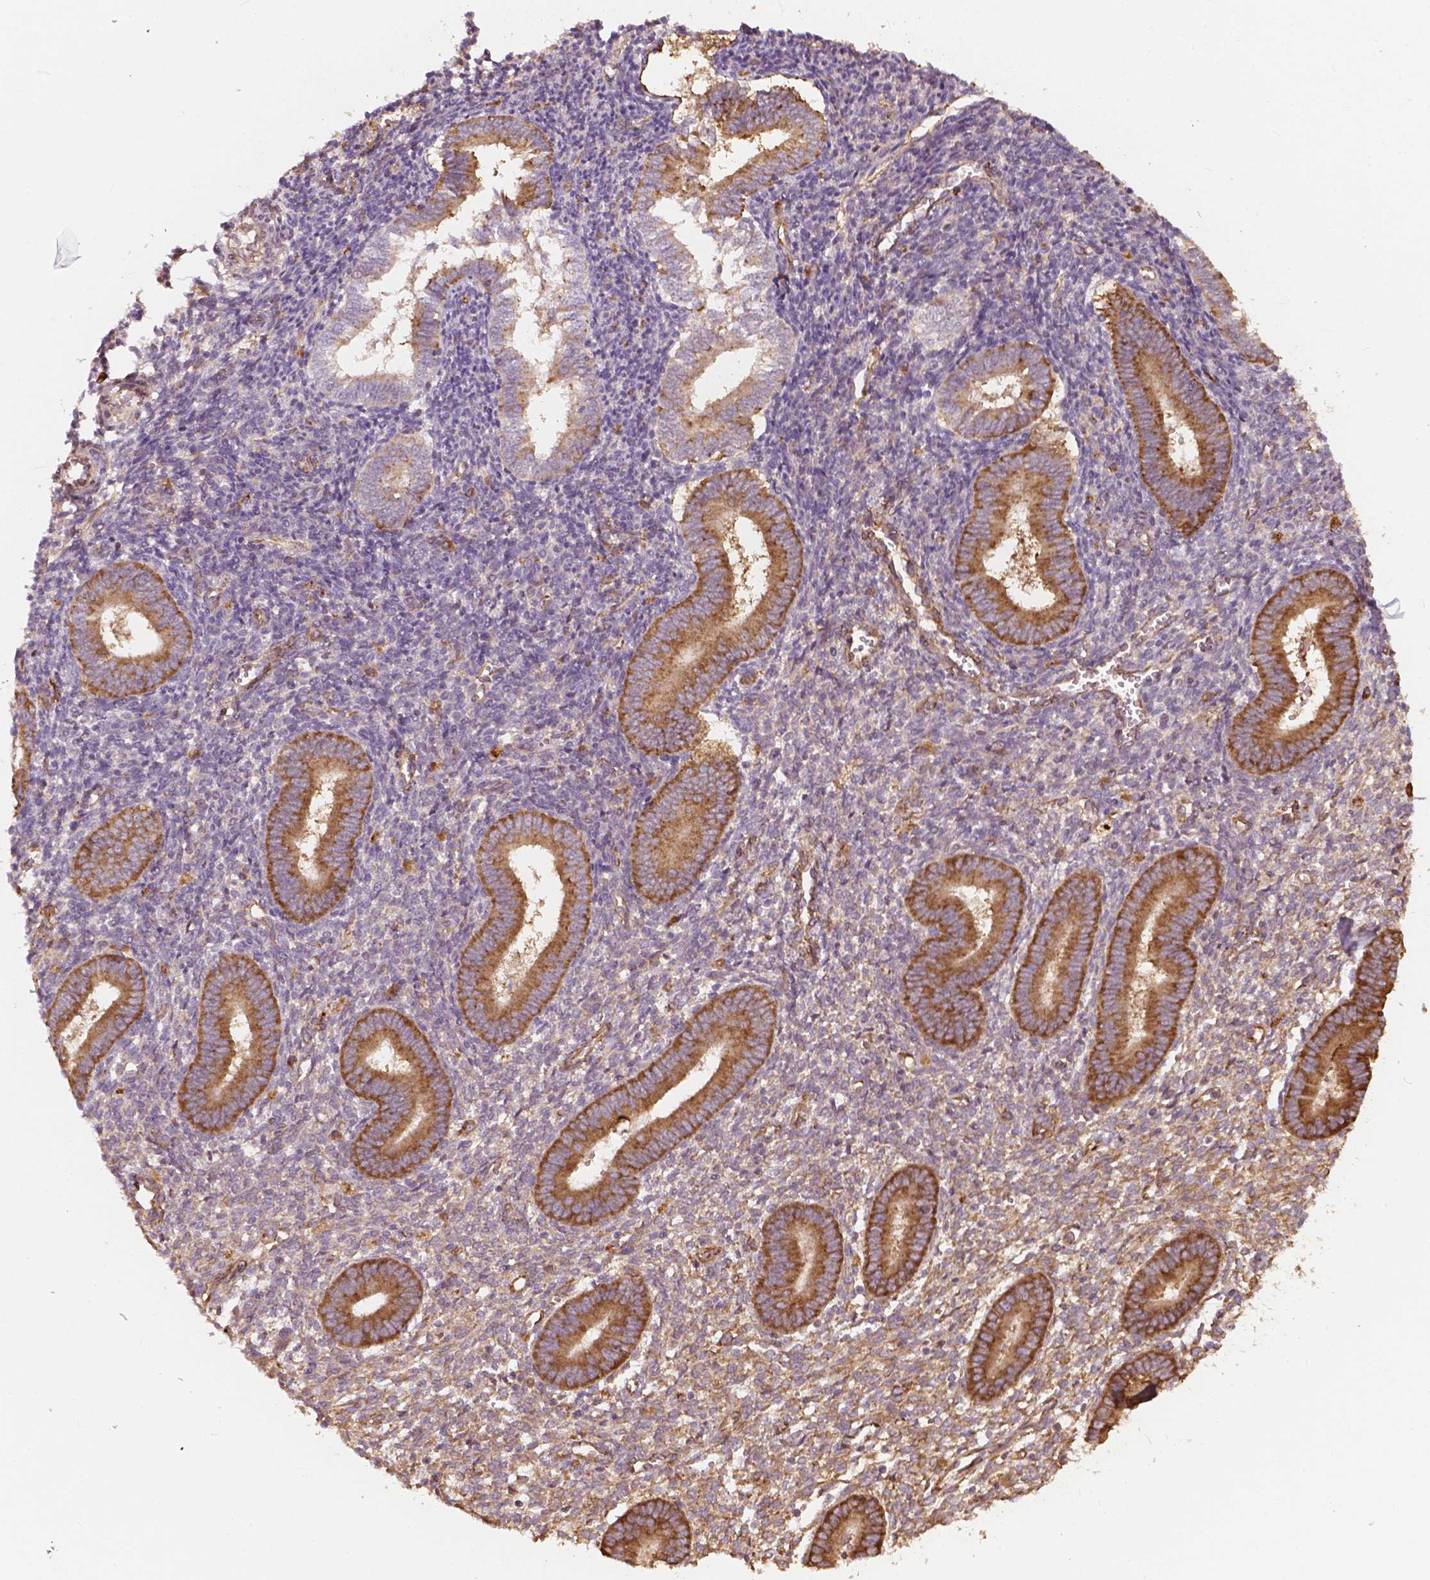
{"staining": {"intensity": "negative", "quantity": "none", "location": "none"}, "tissue": "endometrium", "cell_type": "Cells in endometrial stroma", "image_type": "normal", "snomed": [{"axis": "morphology", "description": "Normal tissue, NOS"}, {"axis": "topography", "description": "Endometrium"}], "caption": "A histopathology image of human endometrium is negative for staining in cells in endometrial stroma. The staining is performed using DAB (3,3'-diaminobenzidine) brown chromogen with nuclei counter-stained in using hematoxylin.", "gene": "G3BP1", "patient": {"sex": "female", "age": 25}}